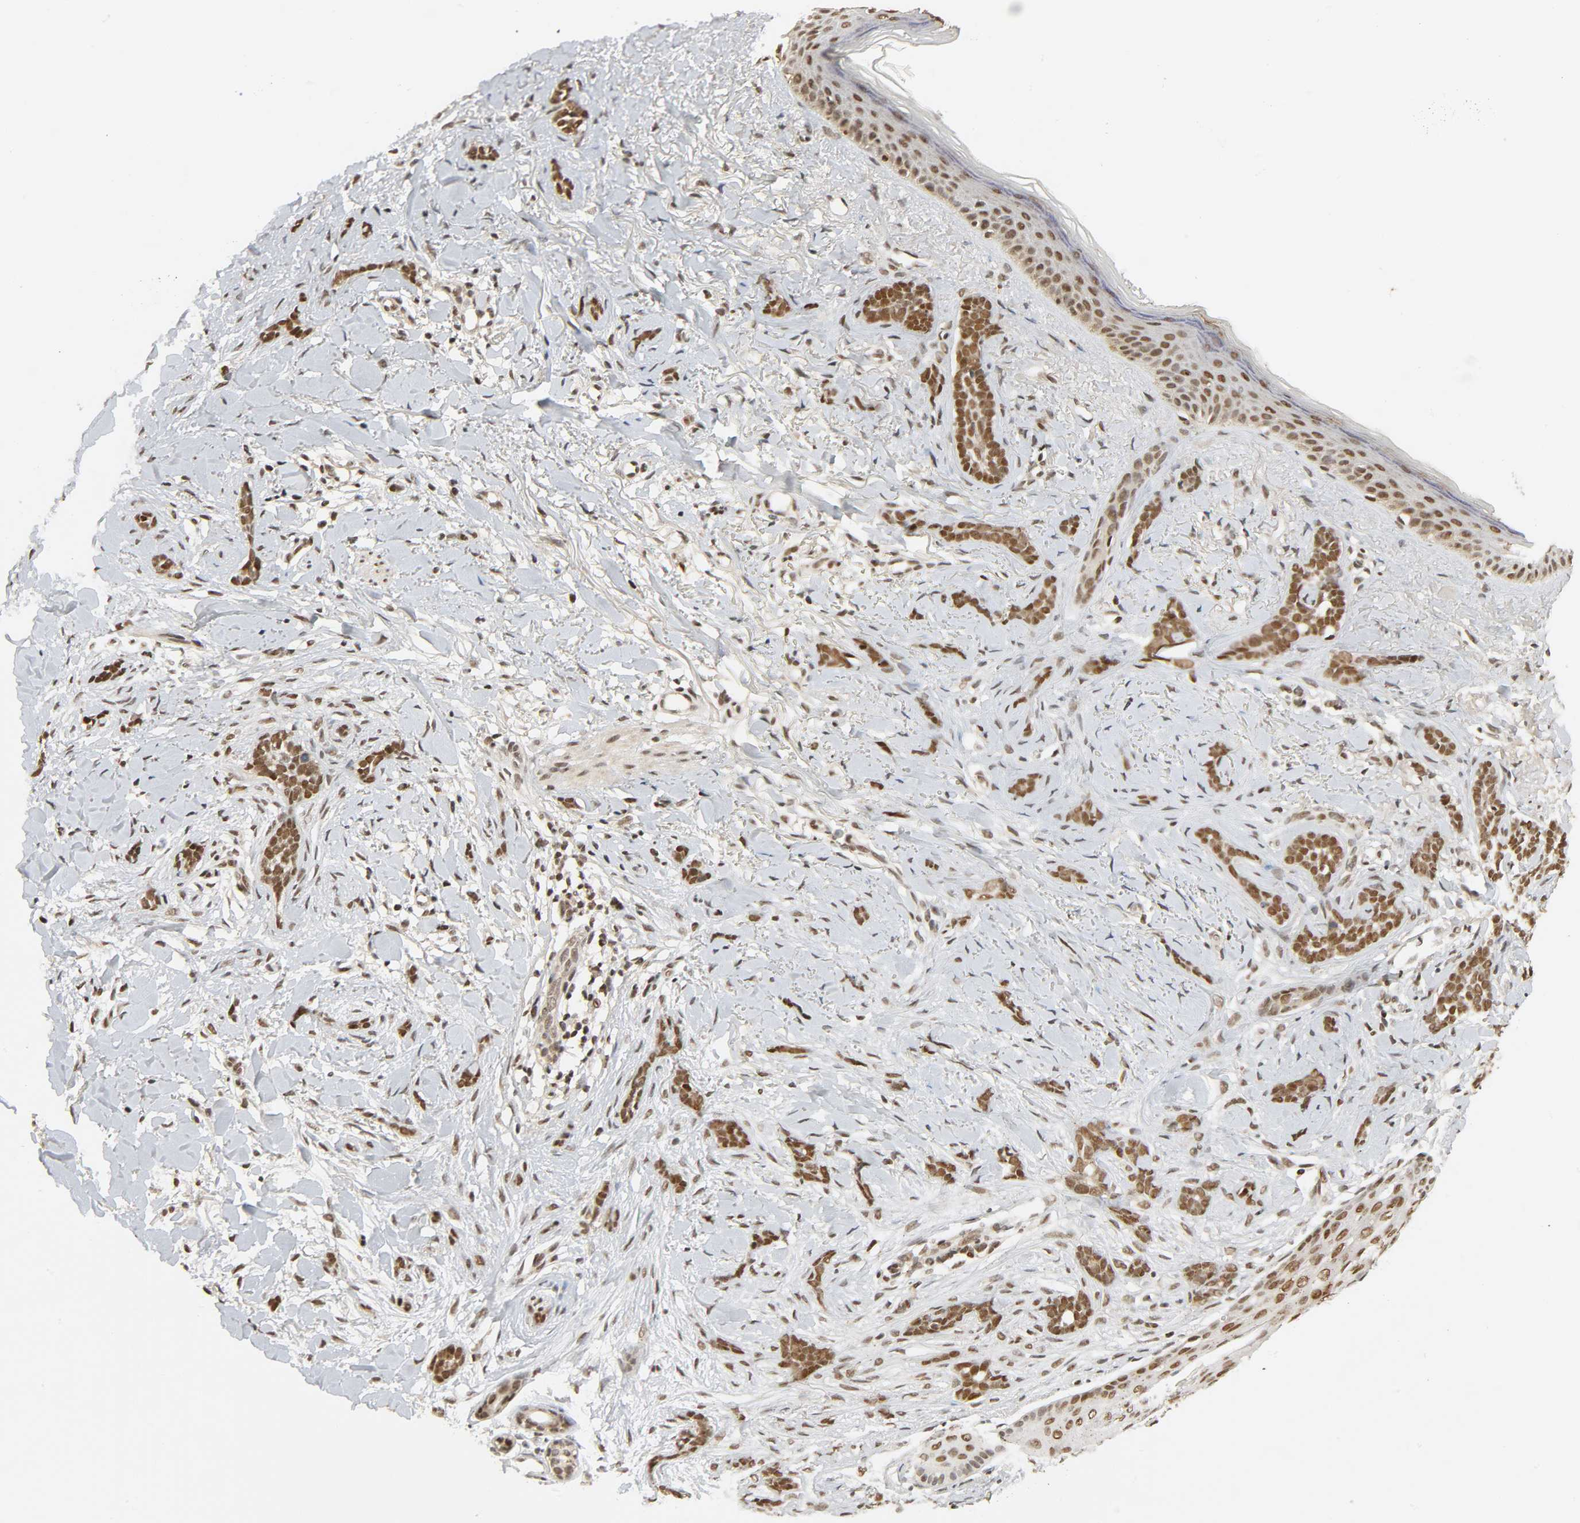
{"staining": {"intensity": "strong", "quantity": ">75%", "location": "nuclear"}, "tissue": "skin cancer", "cell_type": "Tumor cells", "image_type": "cancer", "snomed": [{"axis": "morphology", "description": "Basal cell carcinoma"}, {"axis": "topography", "description": "Skin"}], "caption": "Basal cell carcinoma (skin) tissue demonstrates strong nuclear positivity in about >75% of tumor cells", "gene": "SMARCD1", "patient": {"sex": "female", "age": 37}}